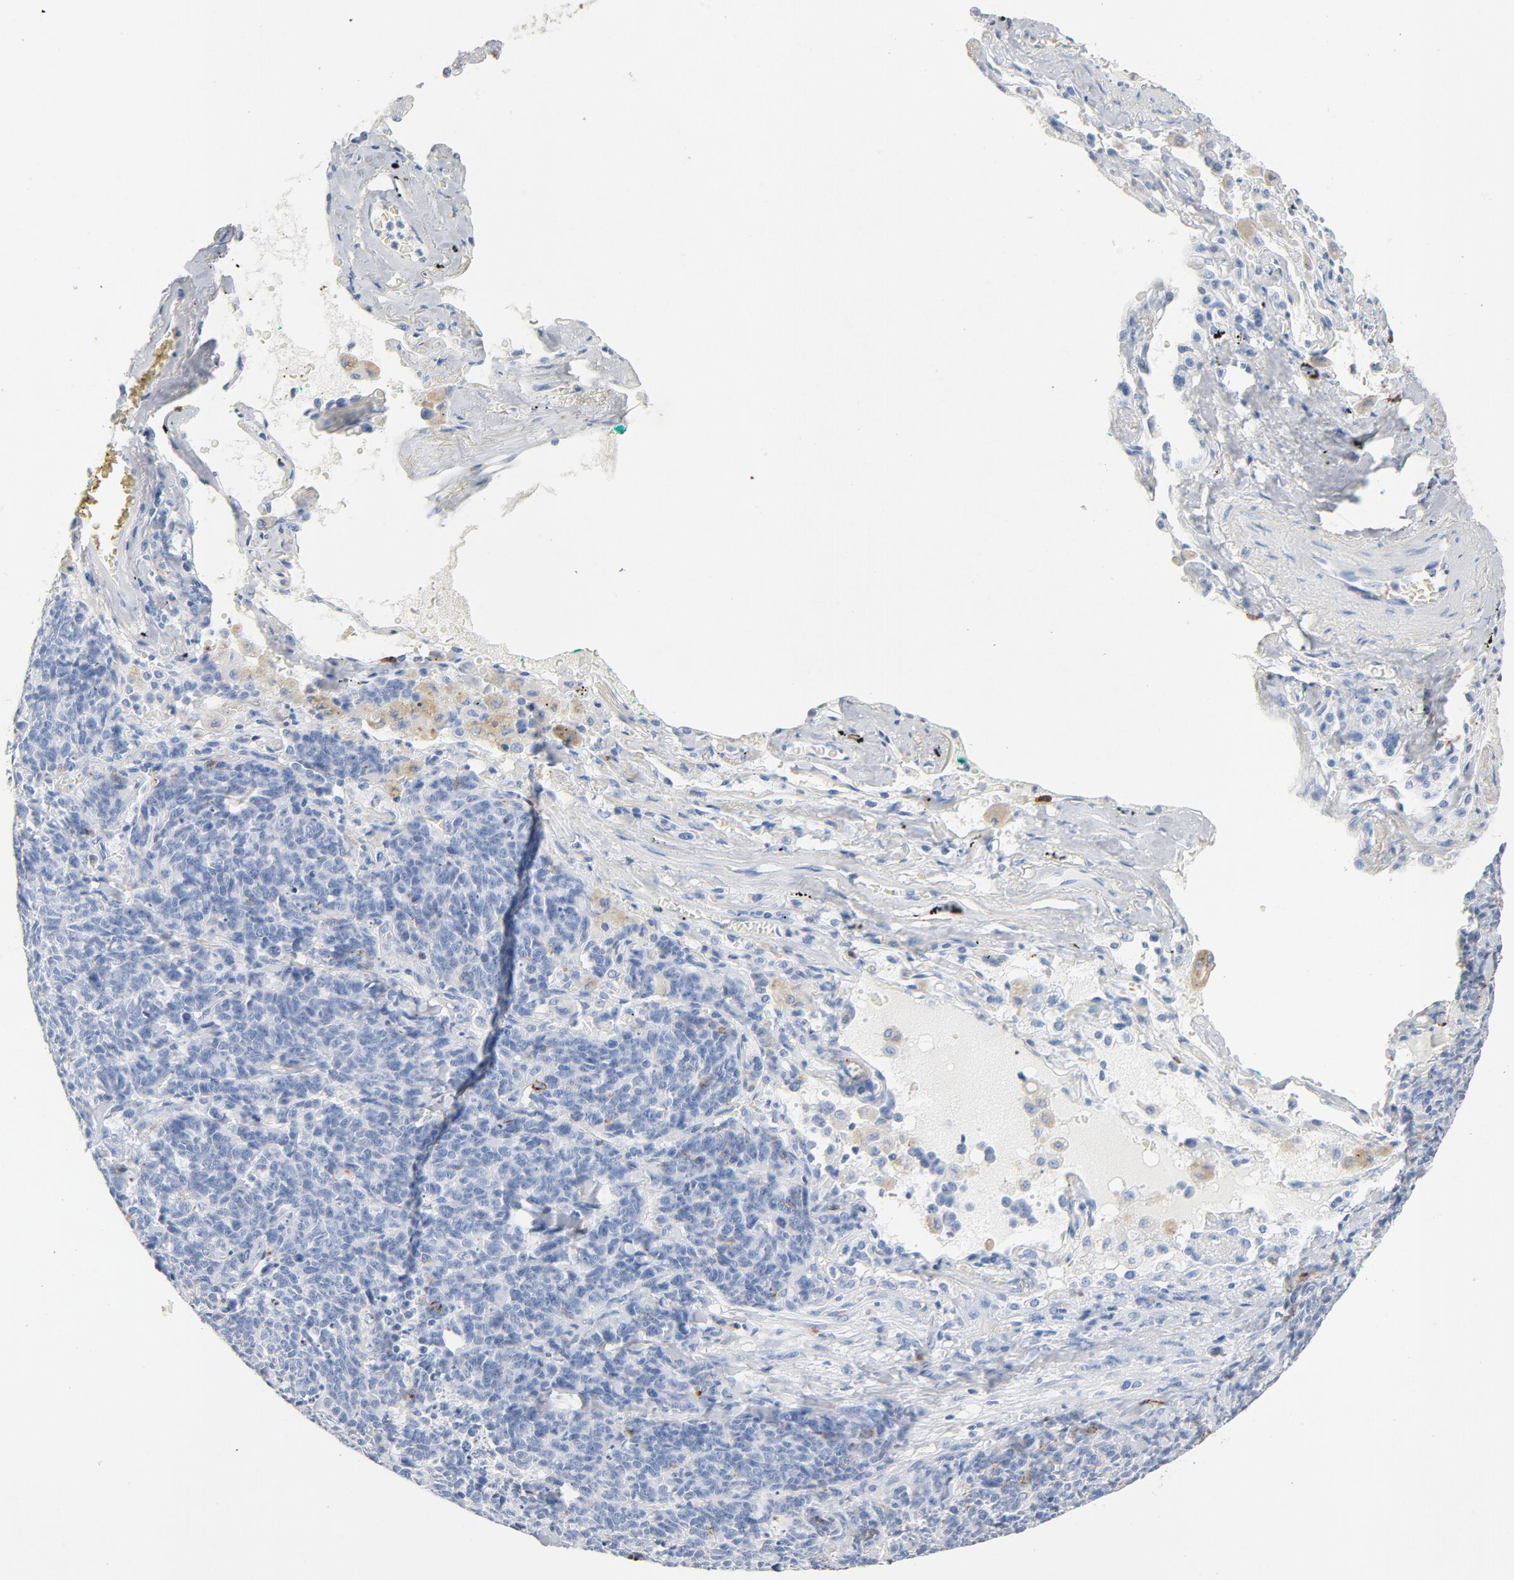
{"staining": {"intensity": "negative", "quantity": "none", "location": "none"}, "tissue": "lung cancer", "cell_type": "Tumor cells", "image_type": "cancer", "snomed": [{"axis": "morphology", "description": "Neoplasm, malignant, NOS"}, {"axis": "topography", "description": "Lung"}], "caption": "Immunohistochemistry micrograph of lung cancer (neoplasm (malignant)) stained for a protein (brown), which exhibits no expression in tumor cells.", "gene": "PTPRB", "patient": {"sex": "female", "age": 58}}